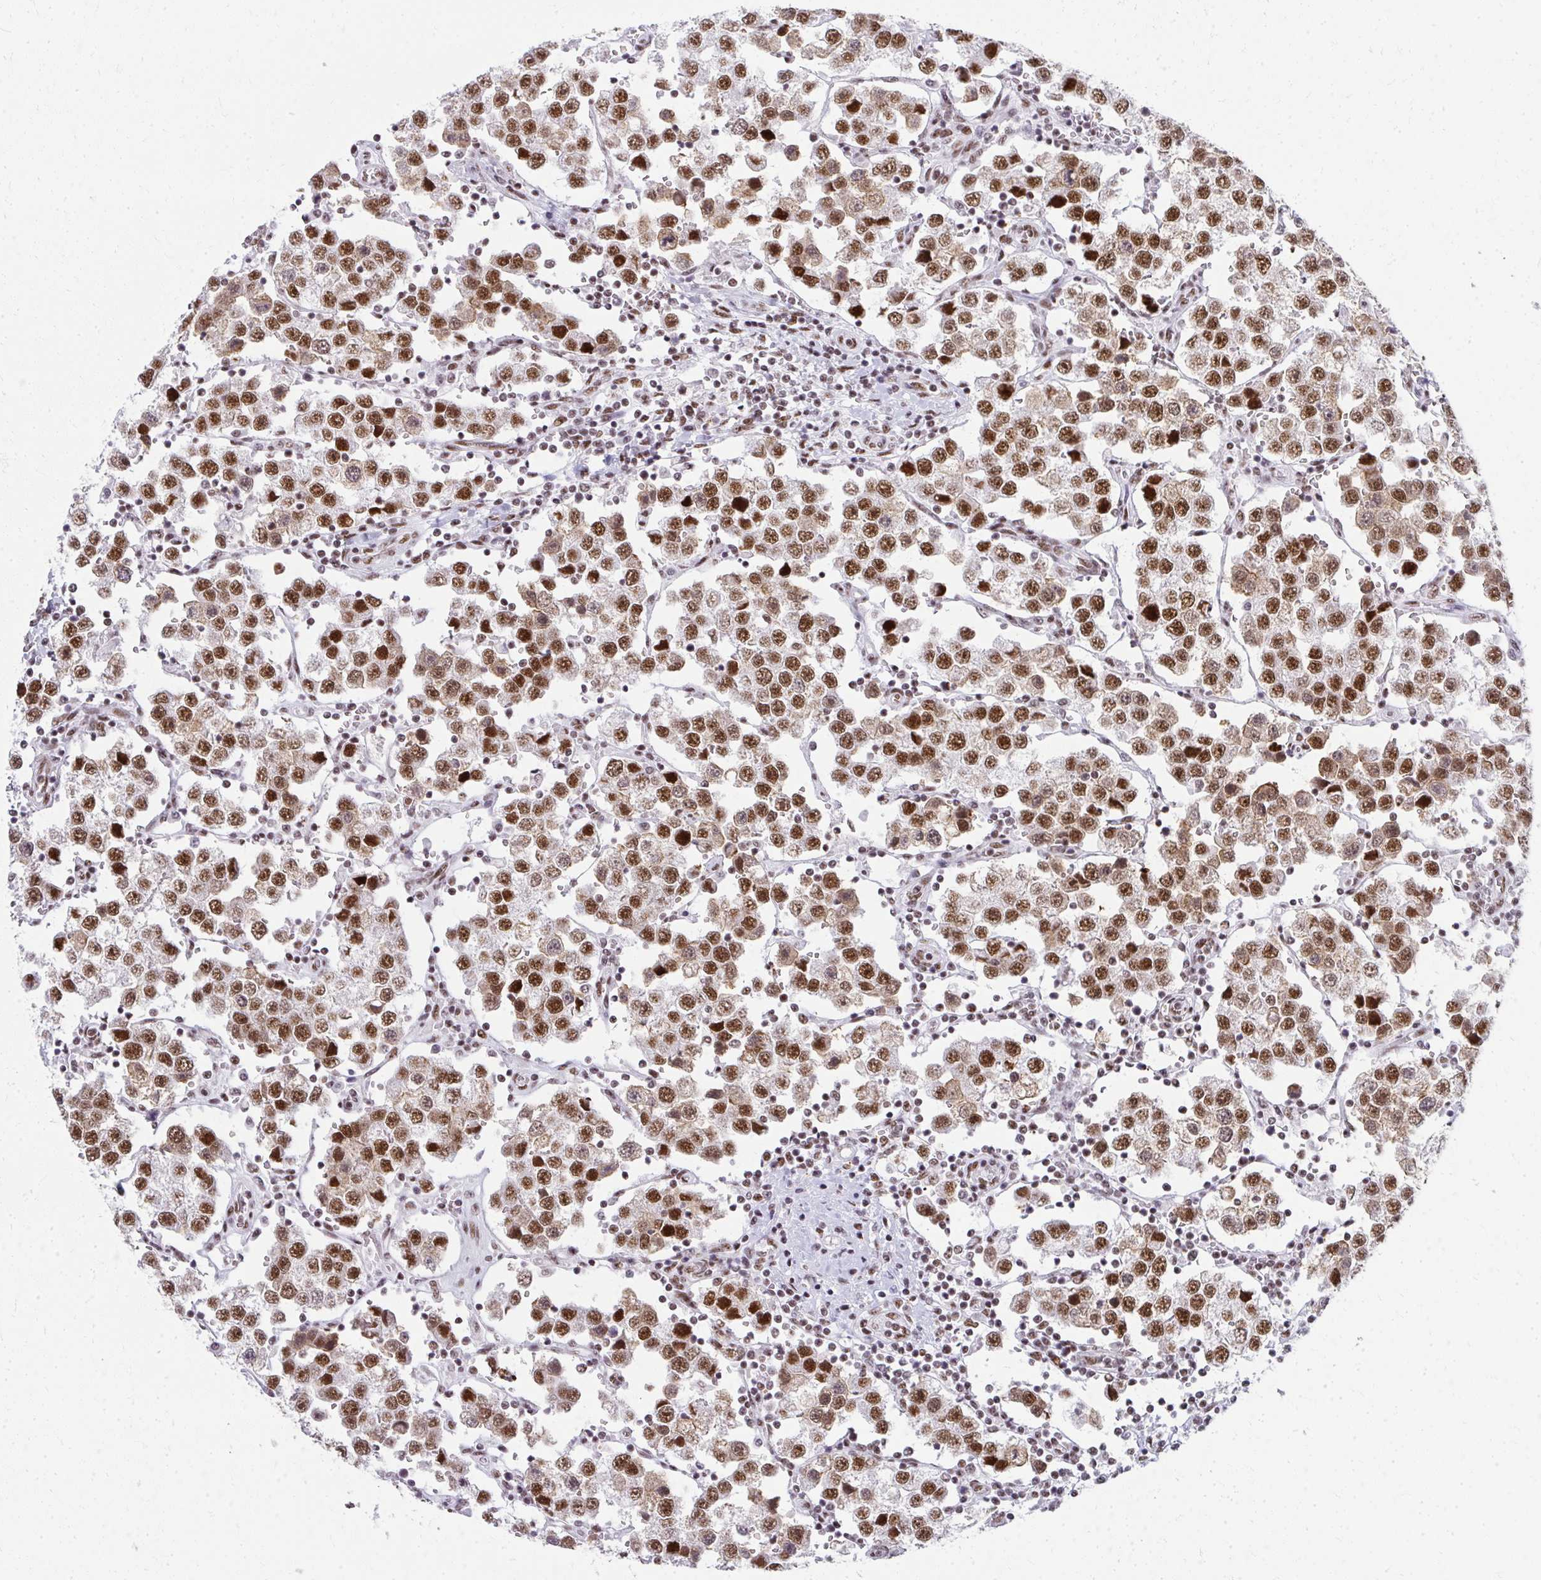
{"staining": {"intensity": "strong", "quantity": ">75%", "location": "nuclear"}, "tissue": "testis cancer", "cell_type": "Tumor cells", "image_type": "cancer", "snomed": [{"axis": "morphology", "description": "Seminoma, NOS"}, {"axis": "topography", "description": "Testis"}], "caption": "Strong nuclear positivity for a protein is seen in about >75% of tumor cells of testis seminoma using IHC.", "gene": "CREBBP", "patient": {"sex": "male", "age": 37}}